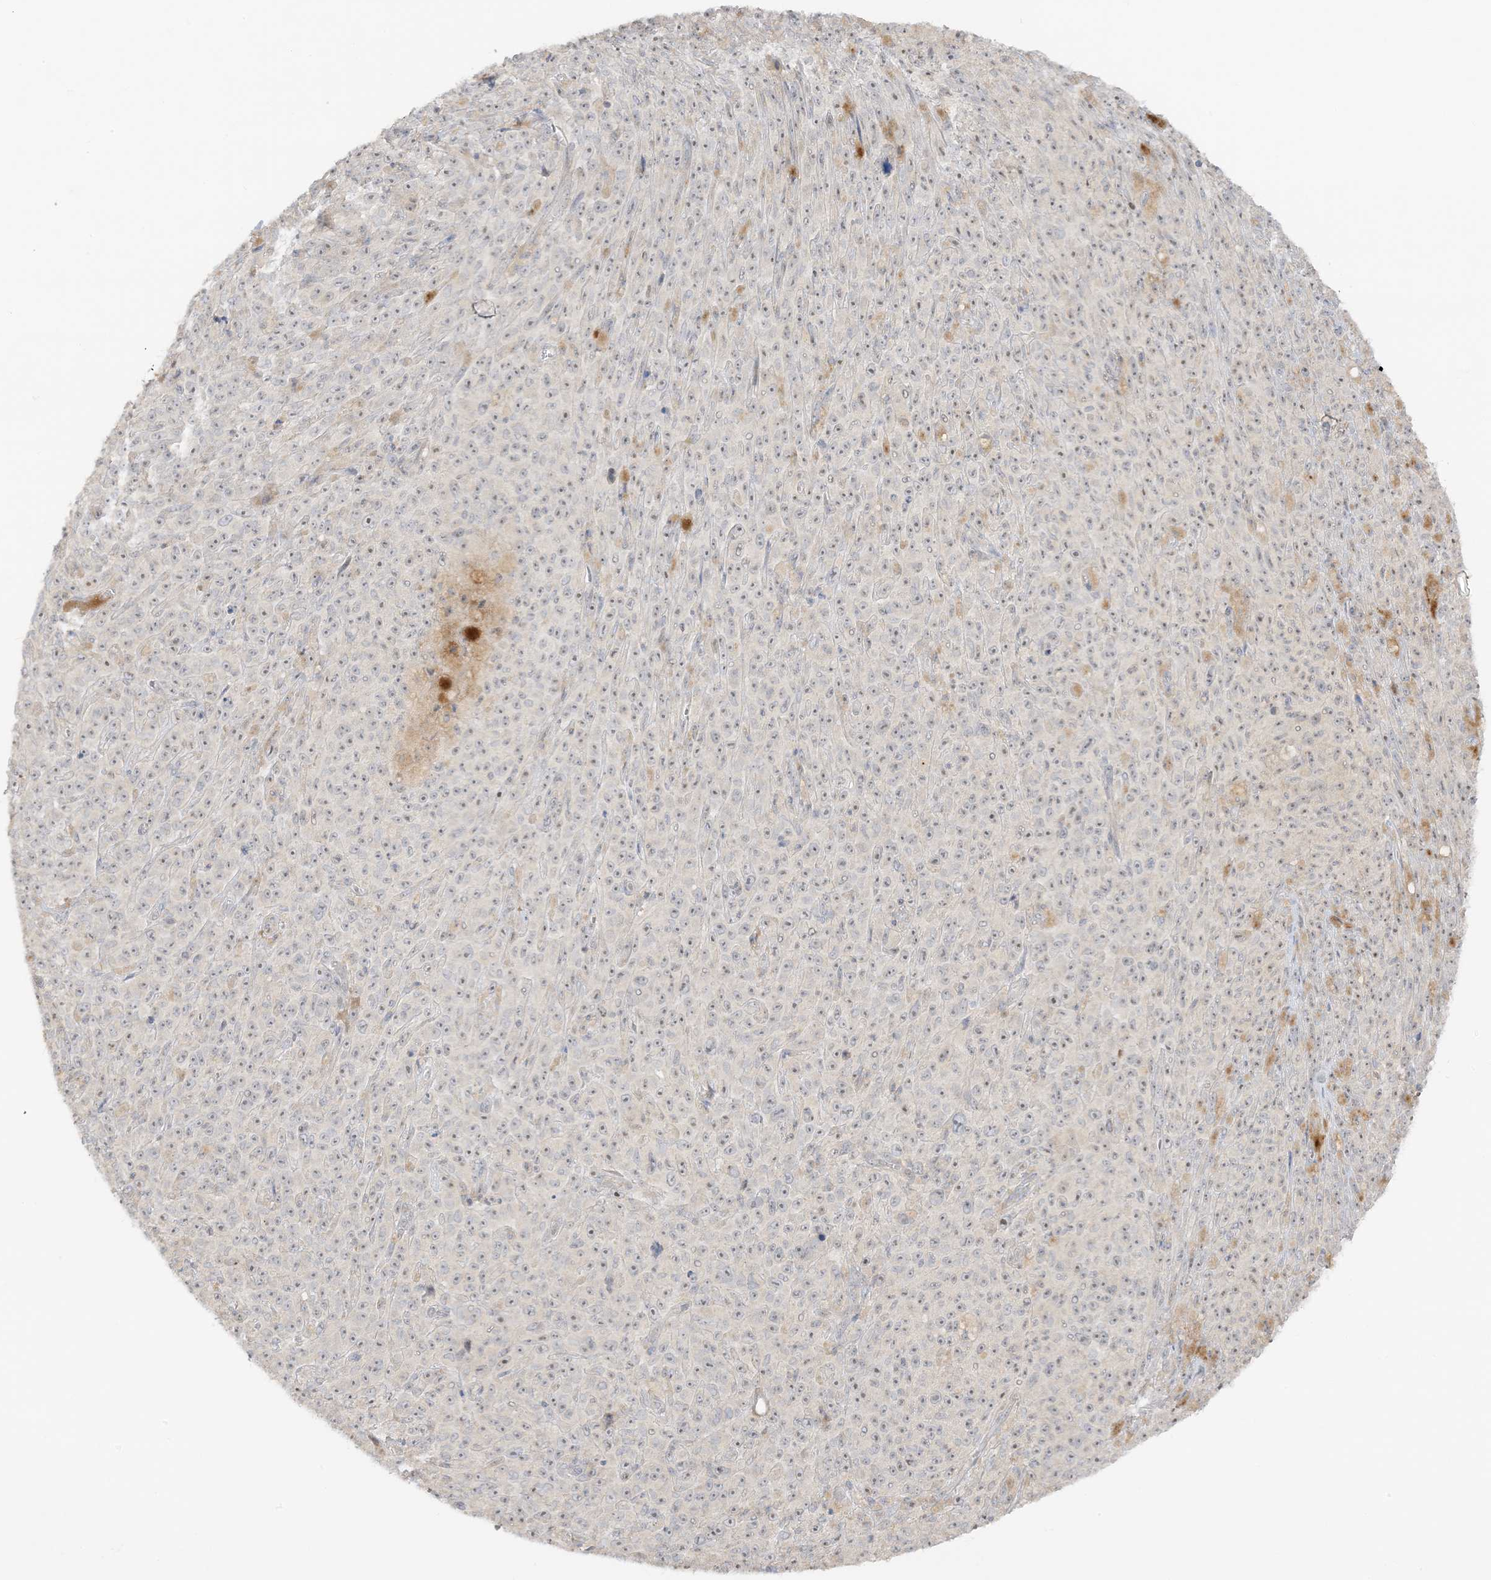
{"staining": {"intensity": "weak", "quantity": "25%-75%", "location": "nuclear"}, "tissue": "melanoma", "cell_type": "Tumor cells", "image_type": "cancer", "snomed": [{"axis": "morphology", "description": "Malignant melanoma, NOS"}, {"axis": "topography", "description": "Skin"}], "caption": "High-power microscopy captured an immunohistochemistry (IHC) micrograph of melanoma, revealing weak nuclear expression in about 25%-75% of tumor cells.", "gene": "ETAA1", "patient": {"sex": "female", "age": 82}}